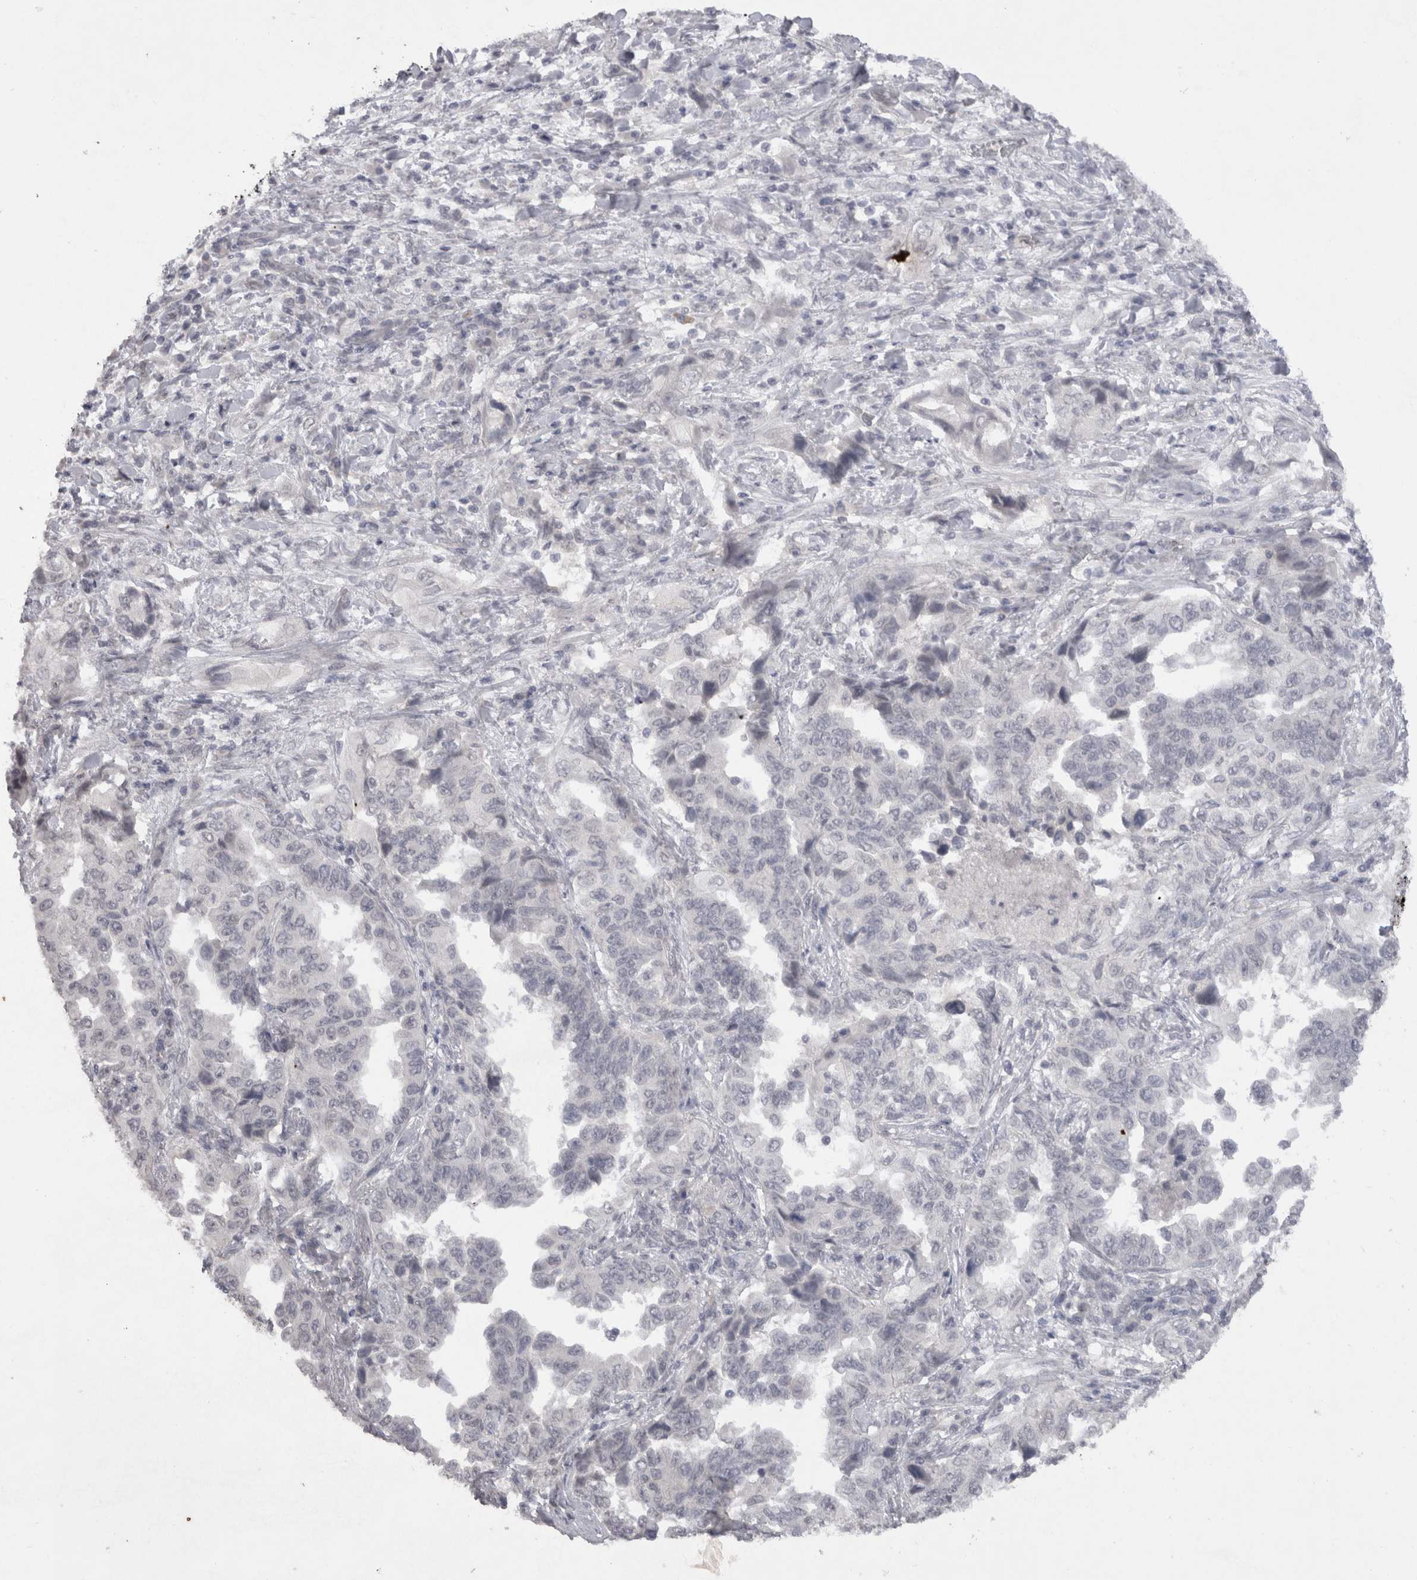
{"staining": {"intensity": "negative", "quantity": "none", "location": "none"}, "tissue": "lung cancer", "cell_type": "Tumor cells", "image_type": "cancer", "snomed": [{"axis": "morphology", "description": "Adenocarcinoma, NOS"}, {"axis": "topography", "description": "Lung"}], "caption": "This is an immunohistochemistry (IHC) image of human lung cancer. There is no staining in tumor cells.", "gene": "DDX4", "patient": {"sex": "female", "age": 51}}